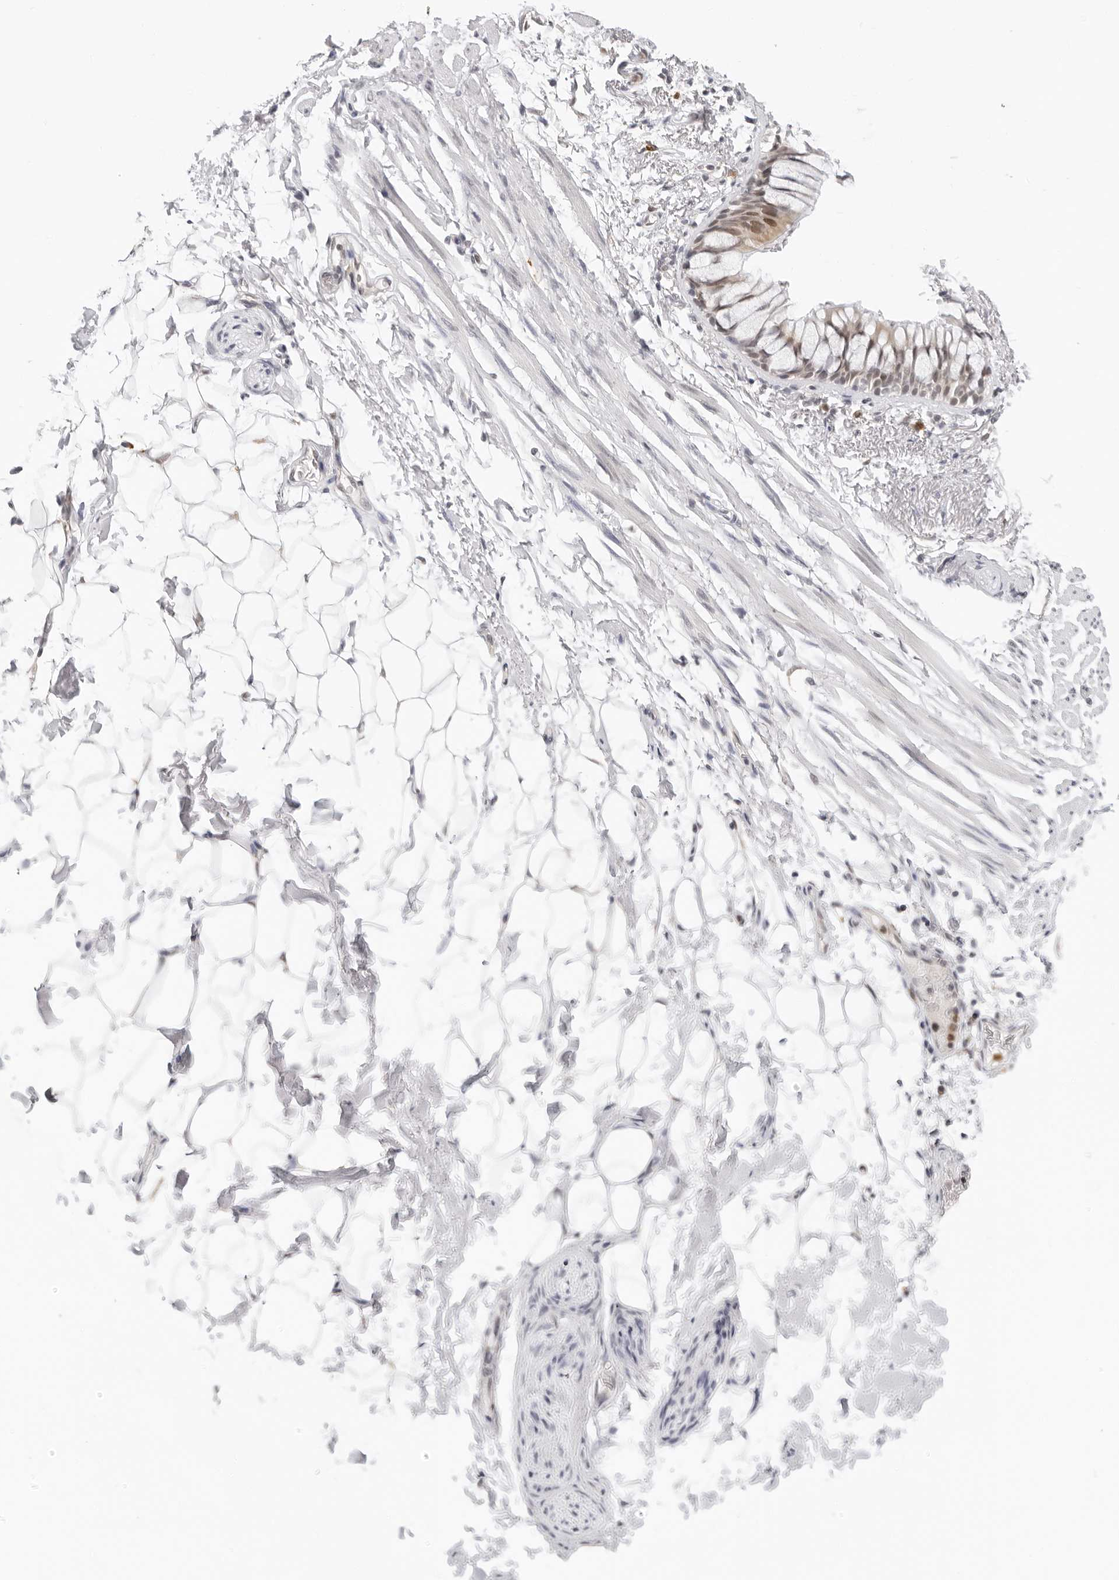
{"staining": {"intensity": "negative", "quantity": "none", "location": "none"}, "tissue": "adipose tissue", "cell_type": "Adipocytes", "image_type": "normal", "snomed": [{"axis": "morphology", "description": "Normal tissue, NOS"}, {"axis": "topography", "description": "Cartilage tissue"}, {"axis": "topography", "description": "Bronchus"}], "caption": "IHC of benign human adipose tissue displays no expression in adipocytes. (DAB immunohistochemistry visualized using brightfield microscopy, high magnification).", "gene": "MSH6", "patient": {"sex": "female", "age": 73}}